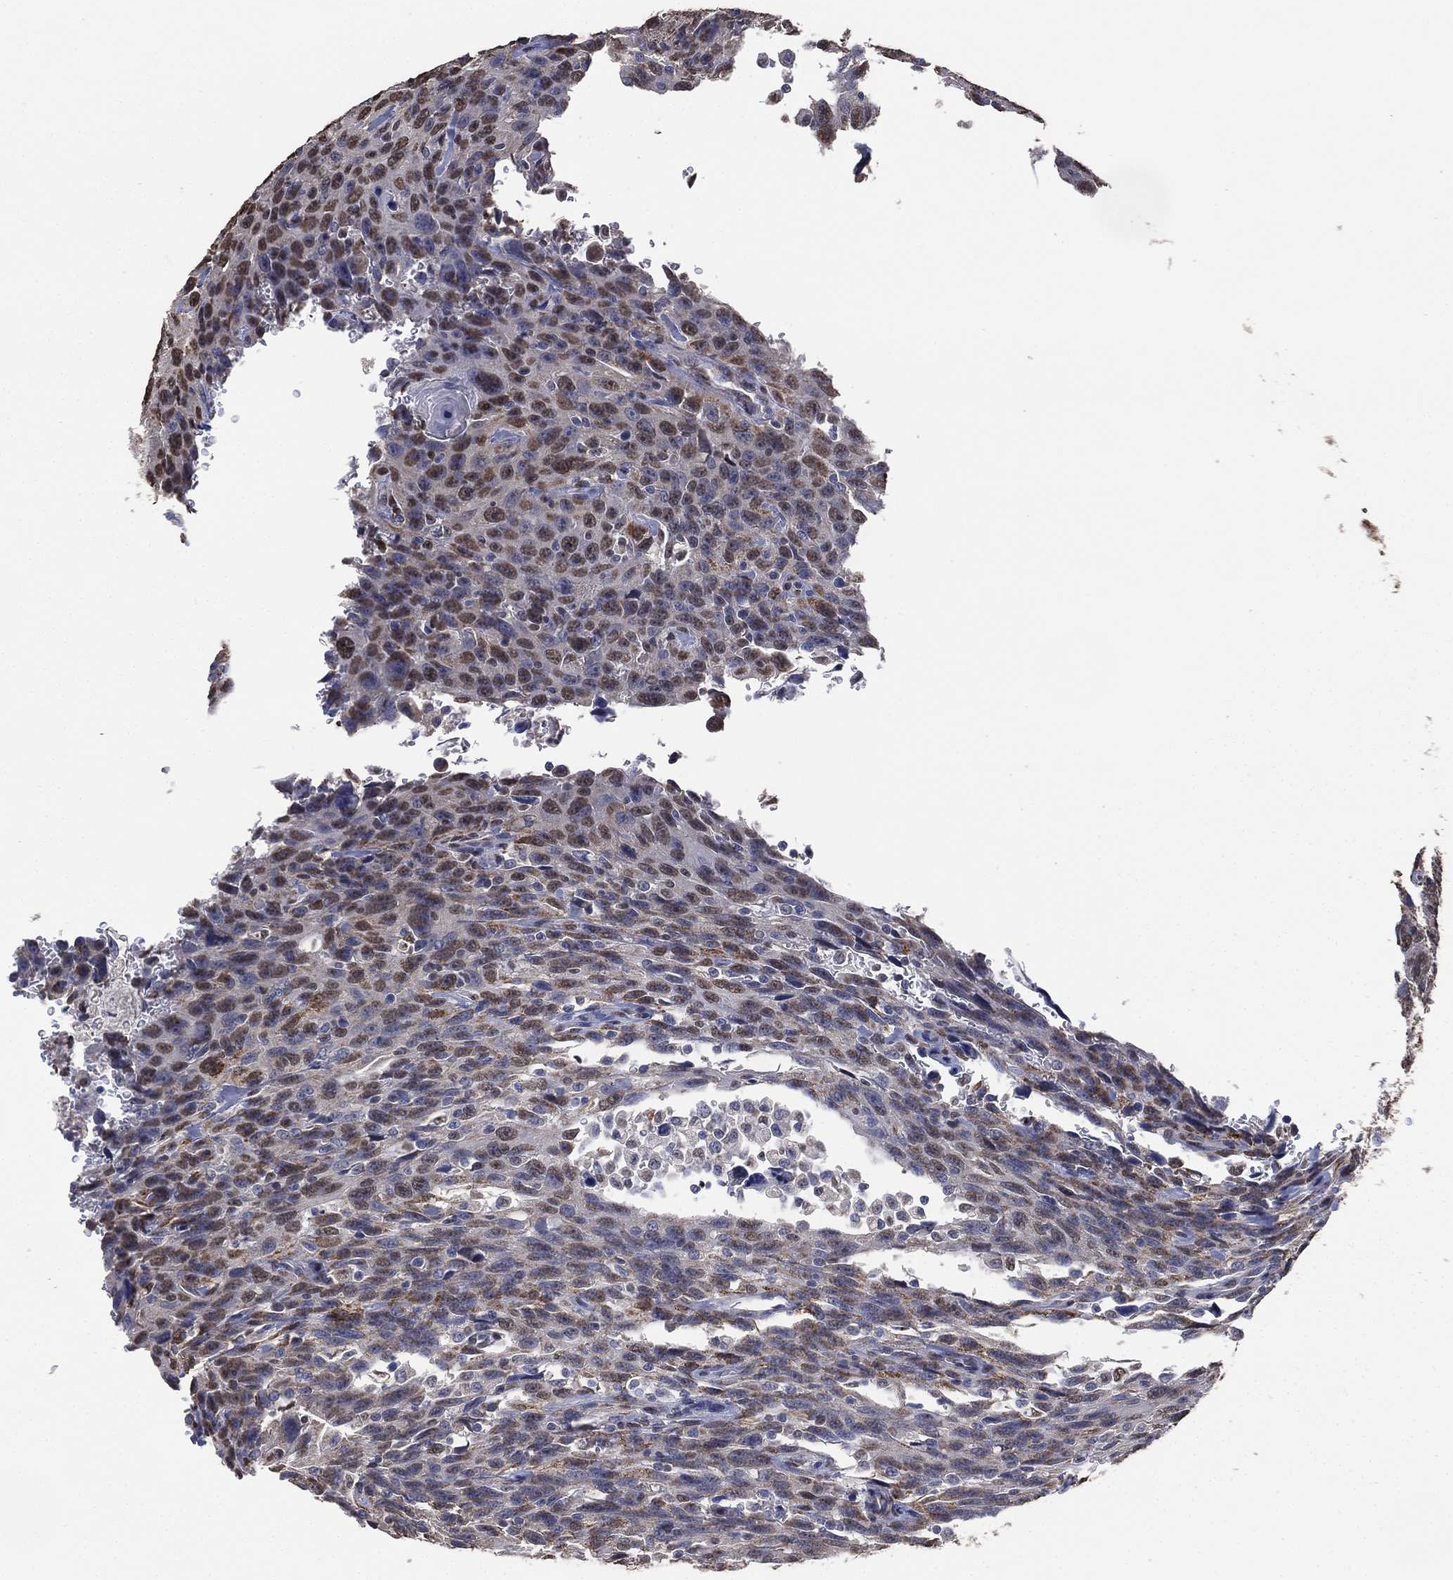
{"staining": {"intensity": "moderate", "quantity": "<25%", "location": "nuclear"}, "tissue": "urothelial cancer", "cell_type": "Tumor cells", "image_type": "cancer", "snomed": [{"axis": "morphology", "description": "Urothelial carcinoma, NOS"}, {"axis": "morphology", "description": "Urothelial carcinoma, High grade"}, {"axis": "topography", "description": "Urinary bladder"}], "caption": "Tumor cells exhibit low levels of moderate nuclear positivity in about <25% of cells in high-grade urothelial carcinoma.", "gene": "ALDH7A1", "patient": {"sex": "female", "age": 73}}